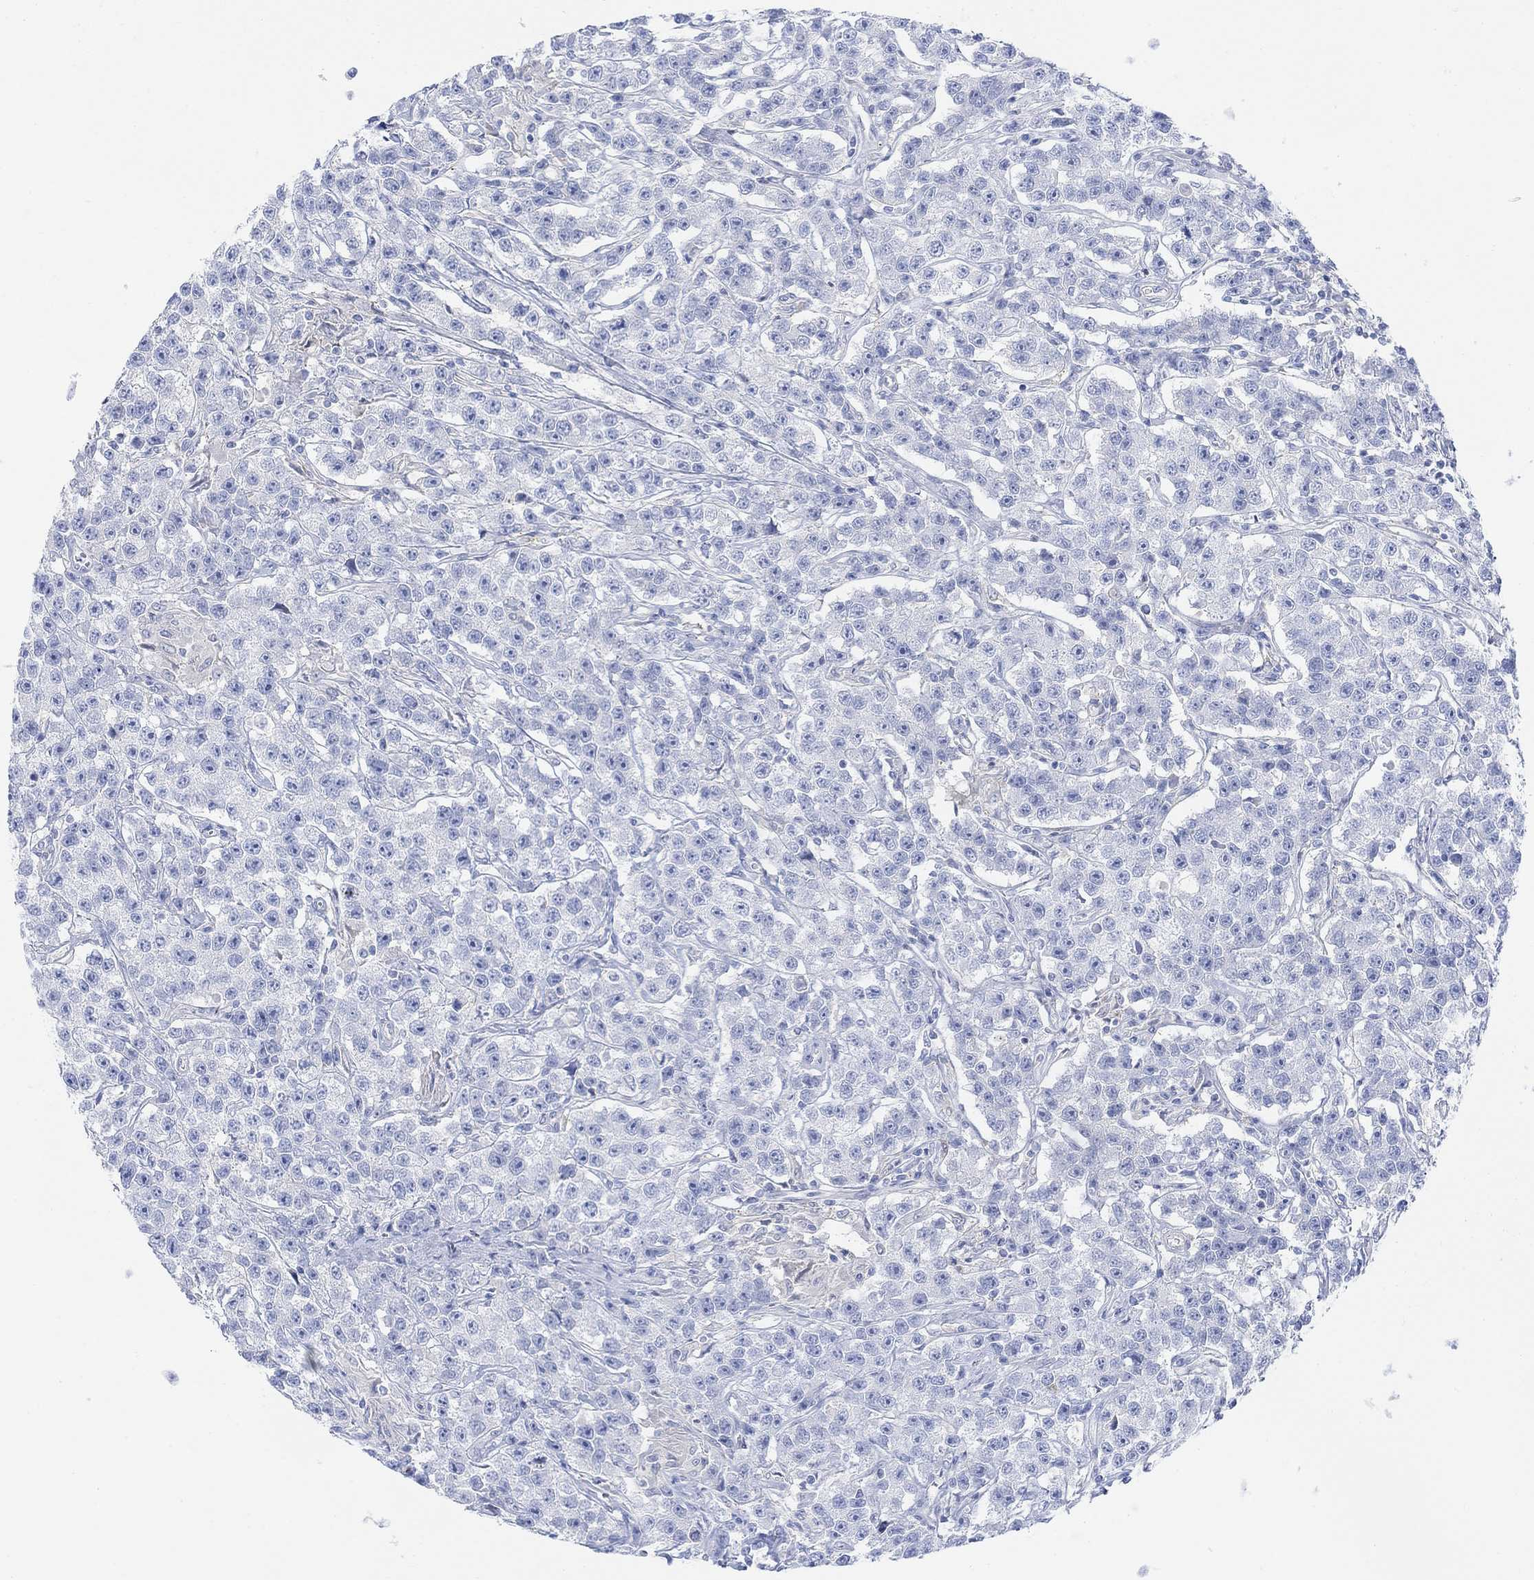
{"staining": {"intensity": "negative", "quantity": "none", "location": "none"}, "tissue": "testis cancer", "cell_type": "Tumor cells", "image_type": "cancer", "snomed": [{"axis": "morphology", "description": "Seminoma, NOS"}, {"axis": "topography", "description": "Testis"}], "caption": "IHC of human testis cancer (seminoma) shows no staining in tumor cells.", "gene": "TLDC2", "patient": {"sex": "male", "age": 59}}